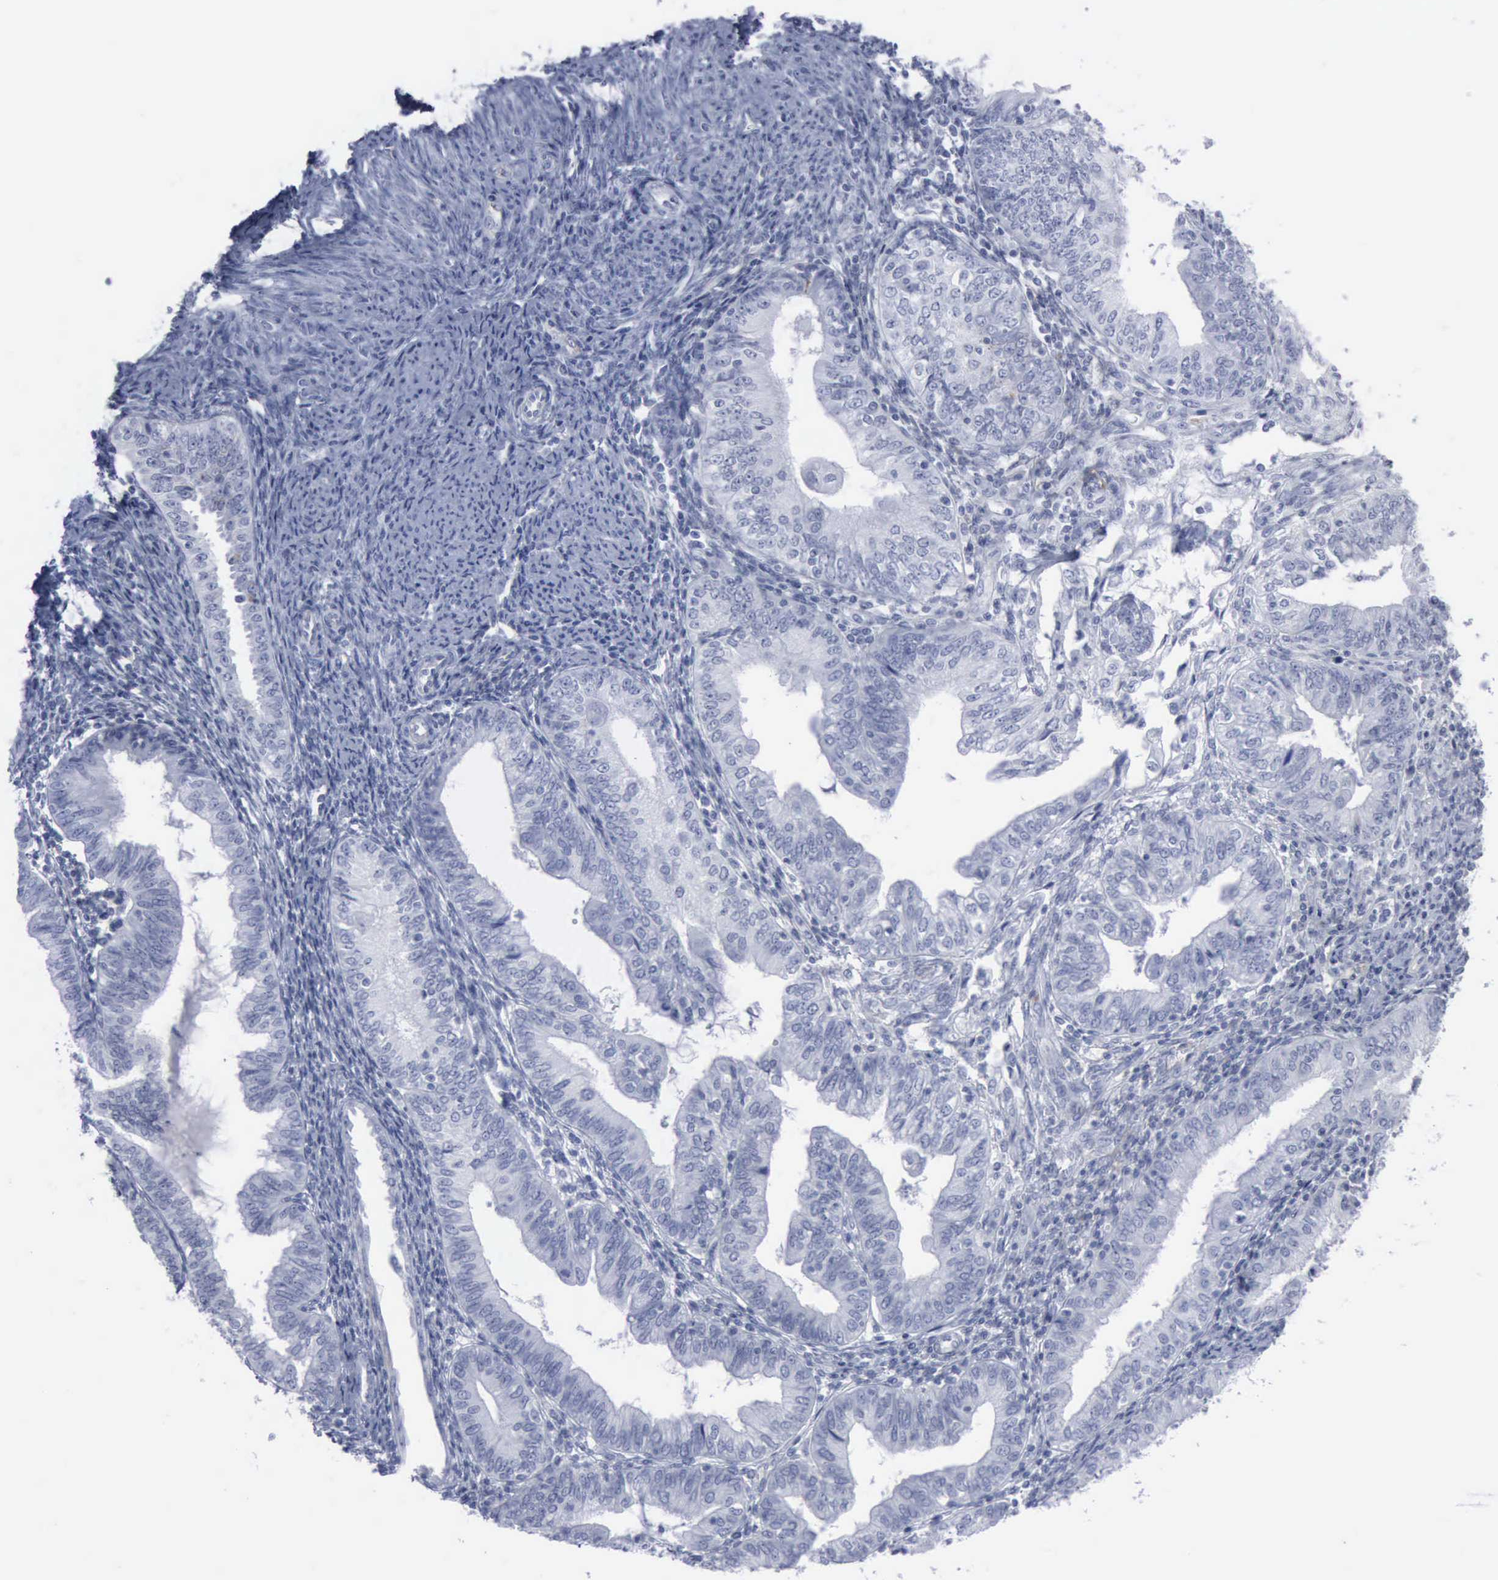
{"staining": {"intensity": "negative", "quantity": "none", "location": "none"}, "tissue": "endometrial cancer", "cell_type": "Tumor cells", "image_type": "cancer", "snomed": [{"axis": "morphology", "description": "Adenocarcinoma, NOS"}, {"axis": "topography", "description": "Endometrium"}], "caption": "Human endometrial cancer (adenocarcinoma) stained for a protein using immunohistochemistry (IHC) displays no positivity in tumor cells.", "gene": "VCAM1", "patient": {"sex": "female", "age": 55}}